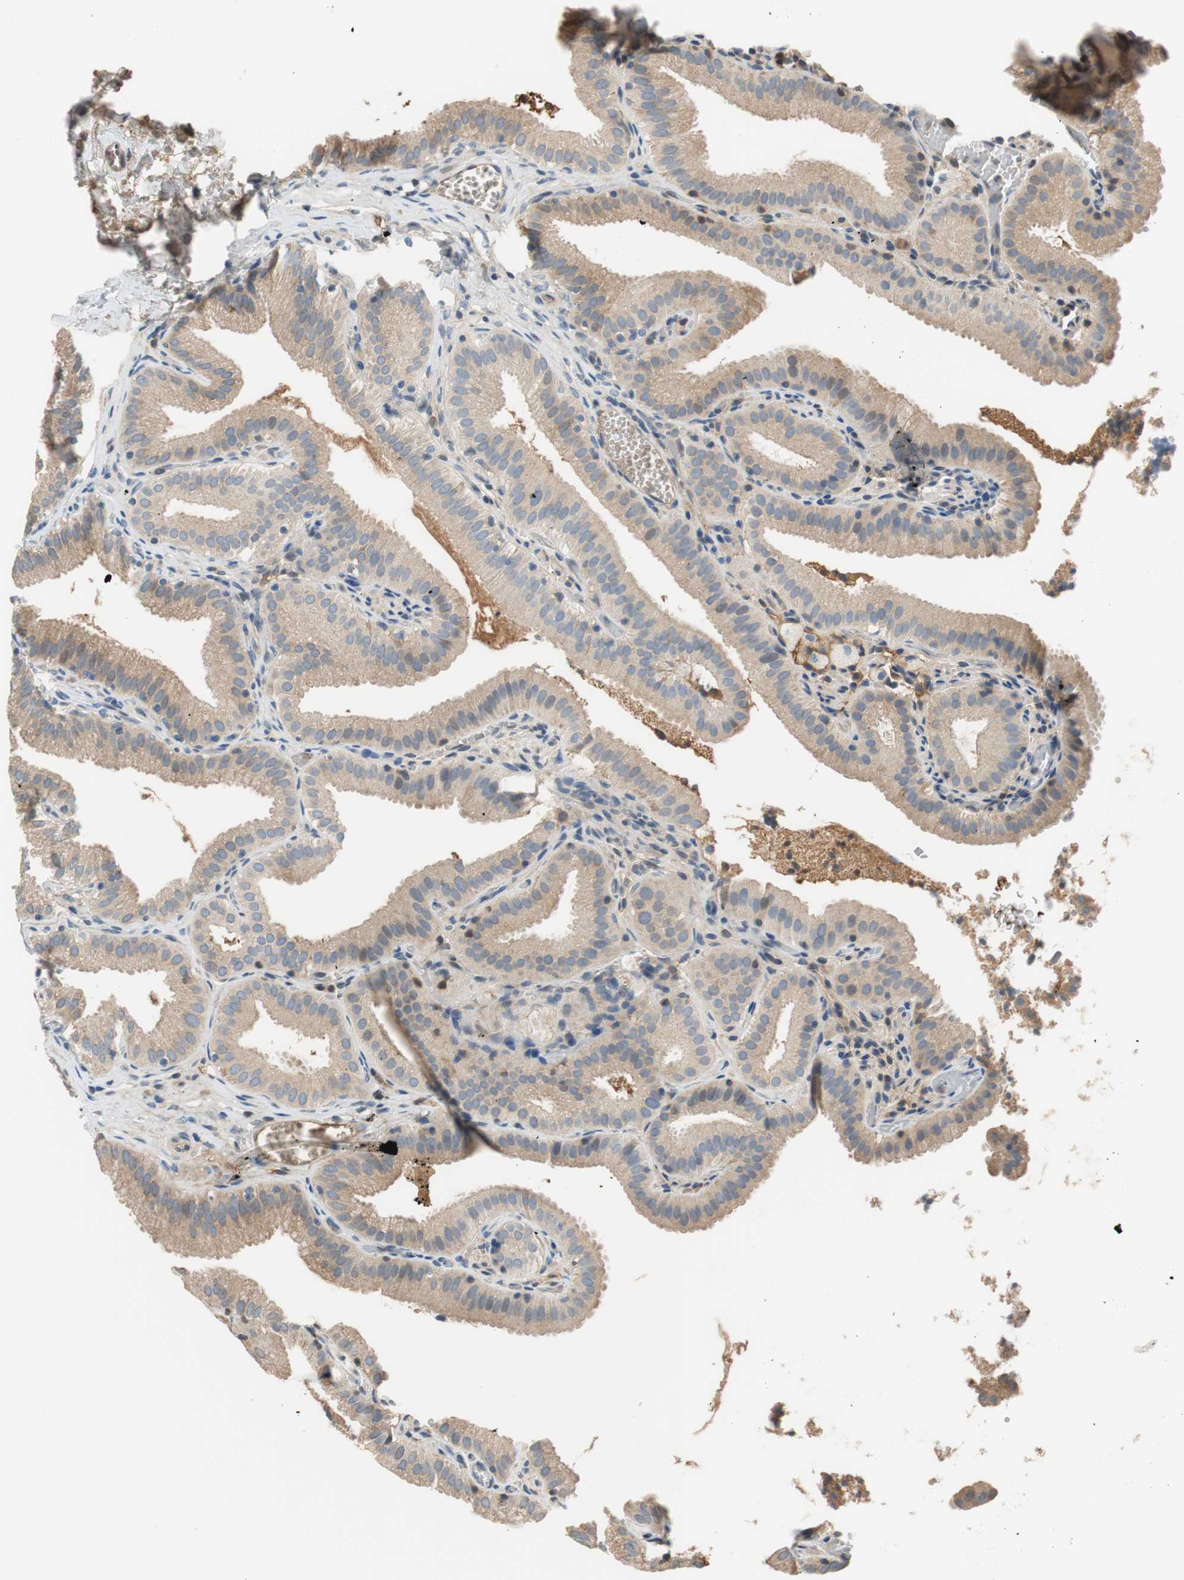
{"staining": {"intensity": "weak", "quantity": ">75%", "location": "cytoplasmic/membranous"}, "tissue": "gallbladder", "cell_type": "Glandular cells", "image_type": "normal", "snomed": [{"axis": "morphology", "description": "Normal tissue, NOS"}, {"axis": "topography", "description": "Gallbladder"}], "caption": "This micrograph displays immunohistochemistry (IHC) staining of benign gallbladder, with low weak cytoplasmic/membranous staining in approximately >75% of glandular cells.", "gene": "C4A", "patient": {"sex": "male", "age": 54}}